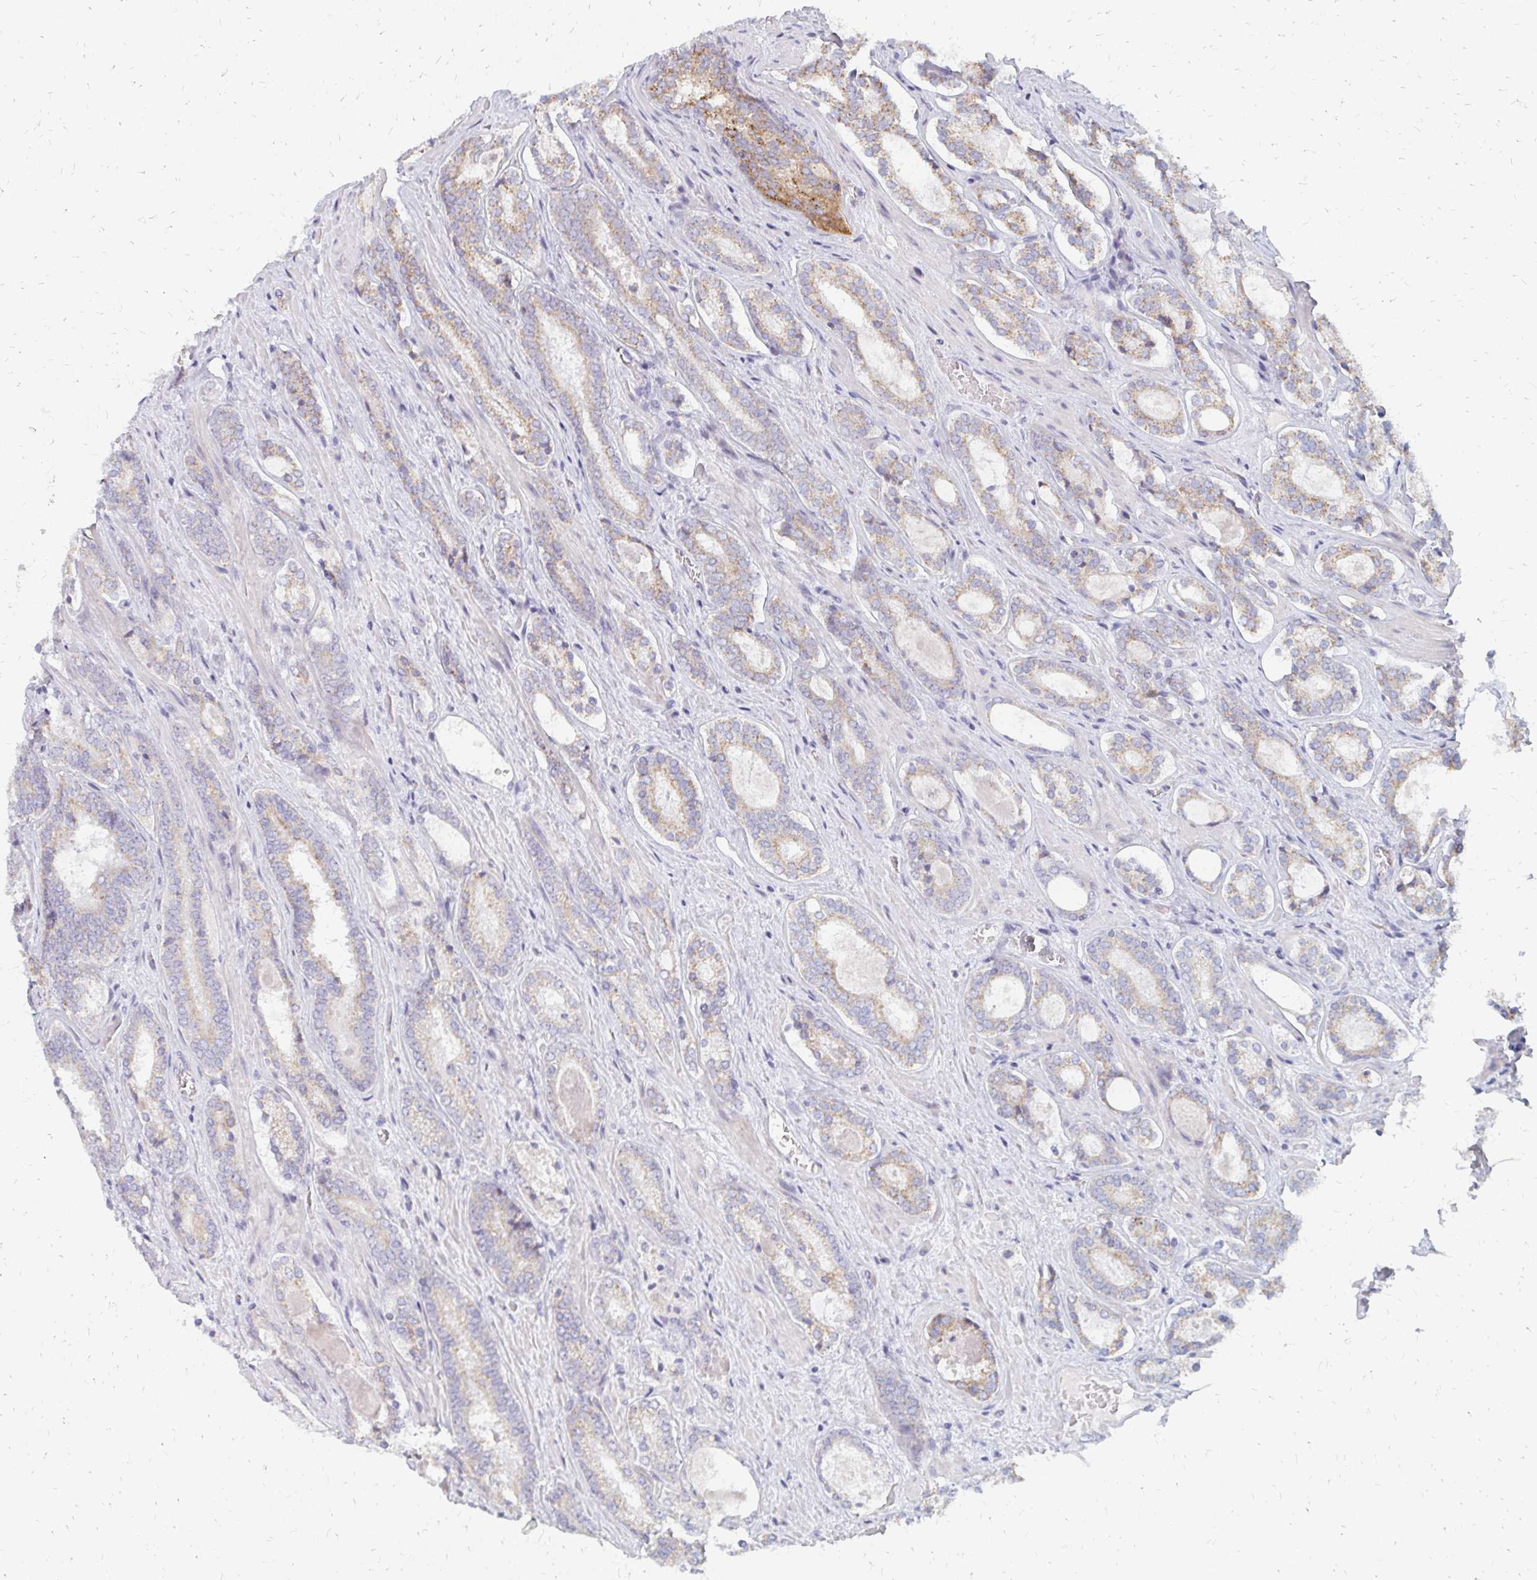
{"staining": {"intensity": "weak", "quantity": "25%-75%", "location": "cytoplasmic/membranous"}, "tissue": "prostate cancer", "cell_type": "Tumor cells", "image_type": "cancer", "snomed": [{"axis": "morphology", "description": "Adenocarcinoma, Low grade"}, {"axis": "topography", "description": "Prostate"}], "caption": "Protein staining reveals weak cytoplasmic/membranous positivity in approximately 25%-75% of tumor cells in prostate cancer.", "gene": "OR10V1", "patient": {"sex": "male", "age": 62}}